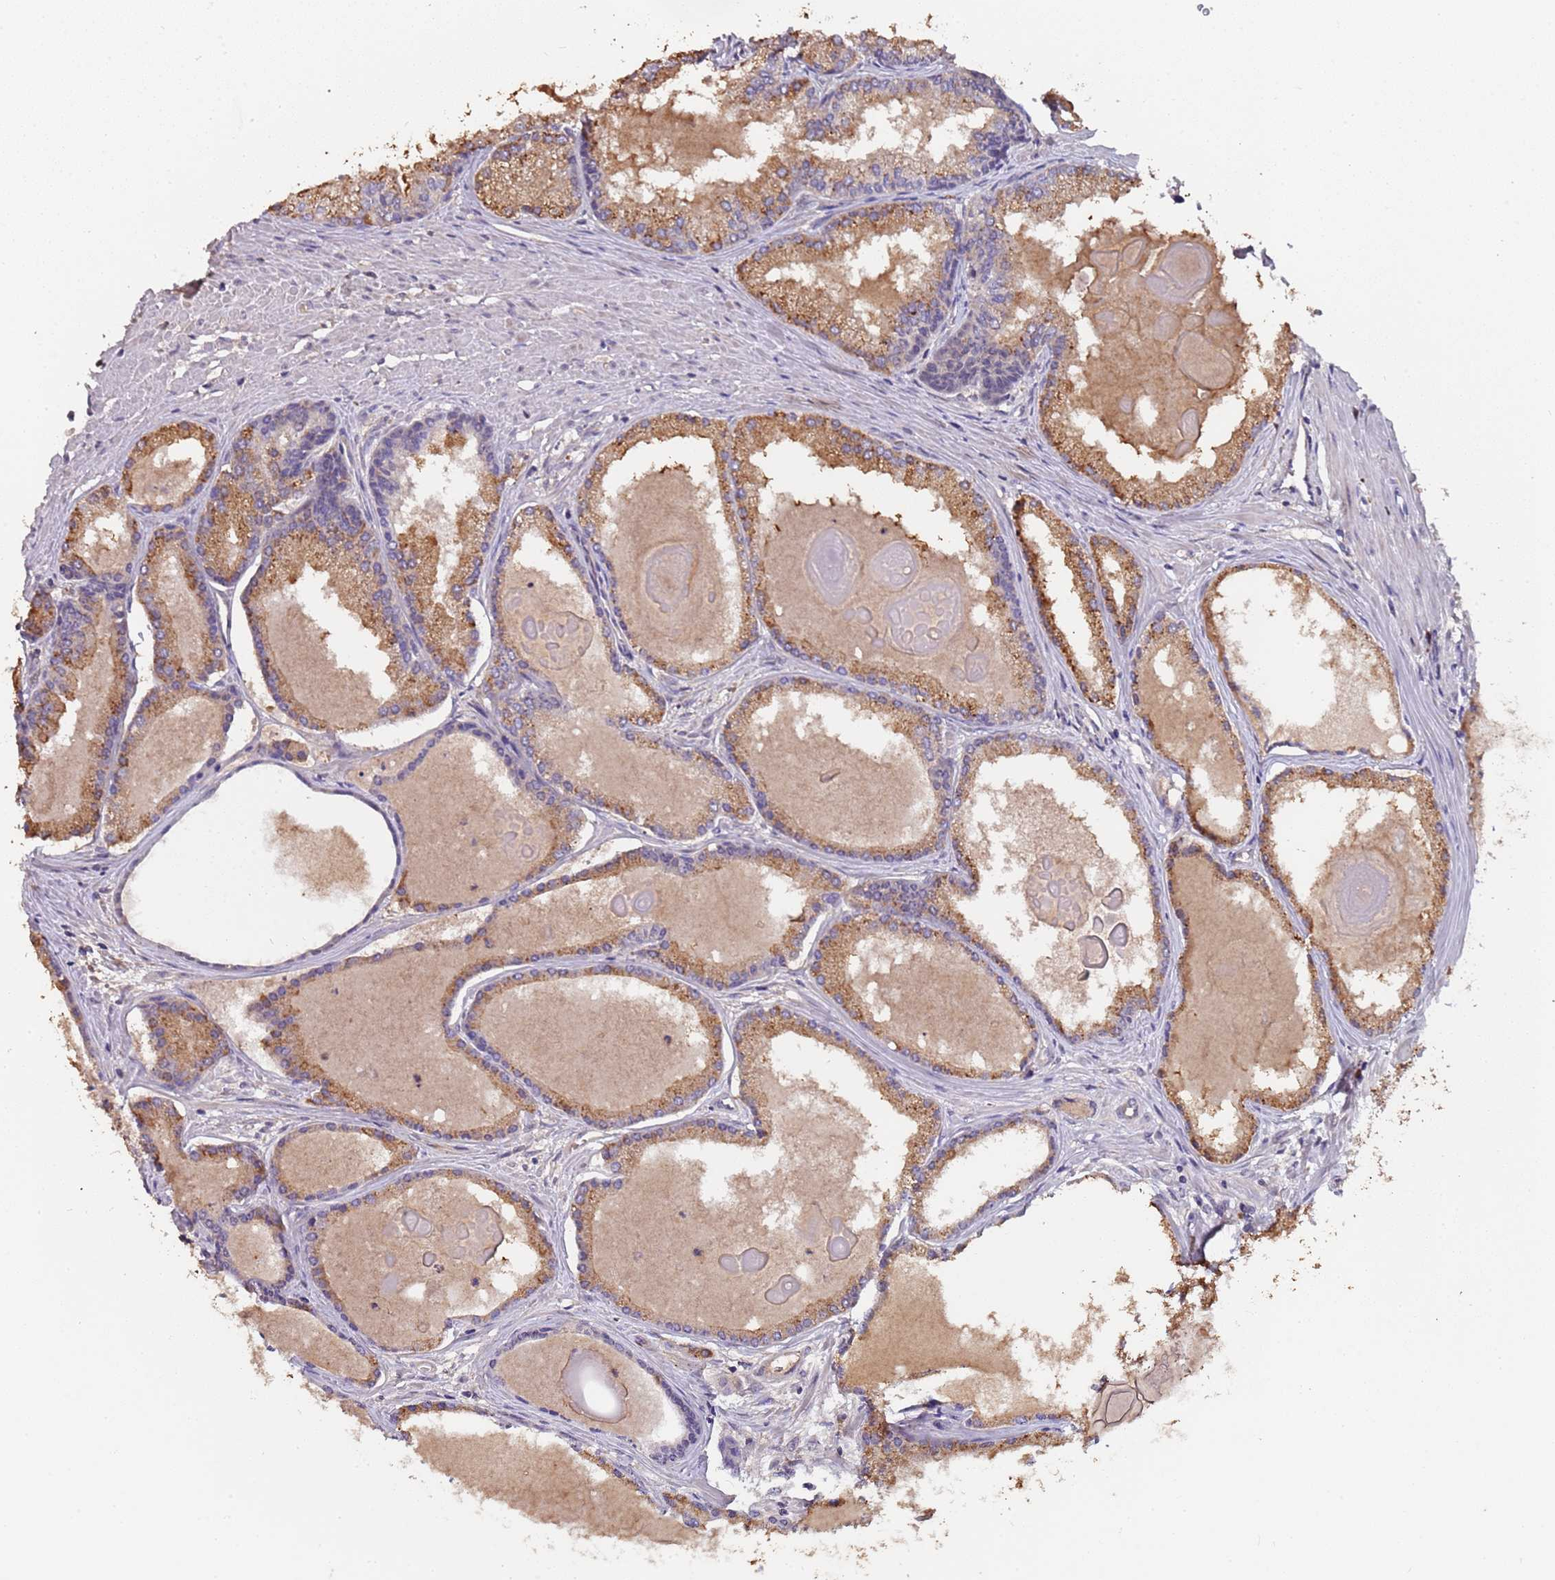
{"staining": {"intensity": "moderate", "quantity": ">75%", "location": "cytoplasmic/membranous"}, "tissue": "prostate cancer", "cell_type": "Tumor cells", "image_type": "cancer", "snomed": [{"axis": "morphology", "description": "Adenocarcinoma, High grade"}, {"axis": "topography", "description": "Prostate"}], "caption": "Immunohistochemical staining of human prostate cancer exhibits moderate cytoplasmic/membranous protein staining in approximately >75% of tumor cells. The staining is performed using DAB brown chromogen to label protein expression. The nuclei are counter-stained blue using hematoxylin.", "gene": "ZNF248", "patient": {"sex": "male", "age": 68}}